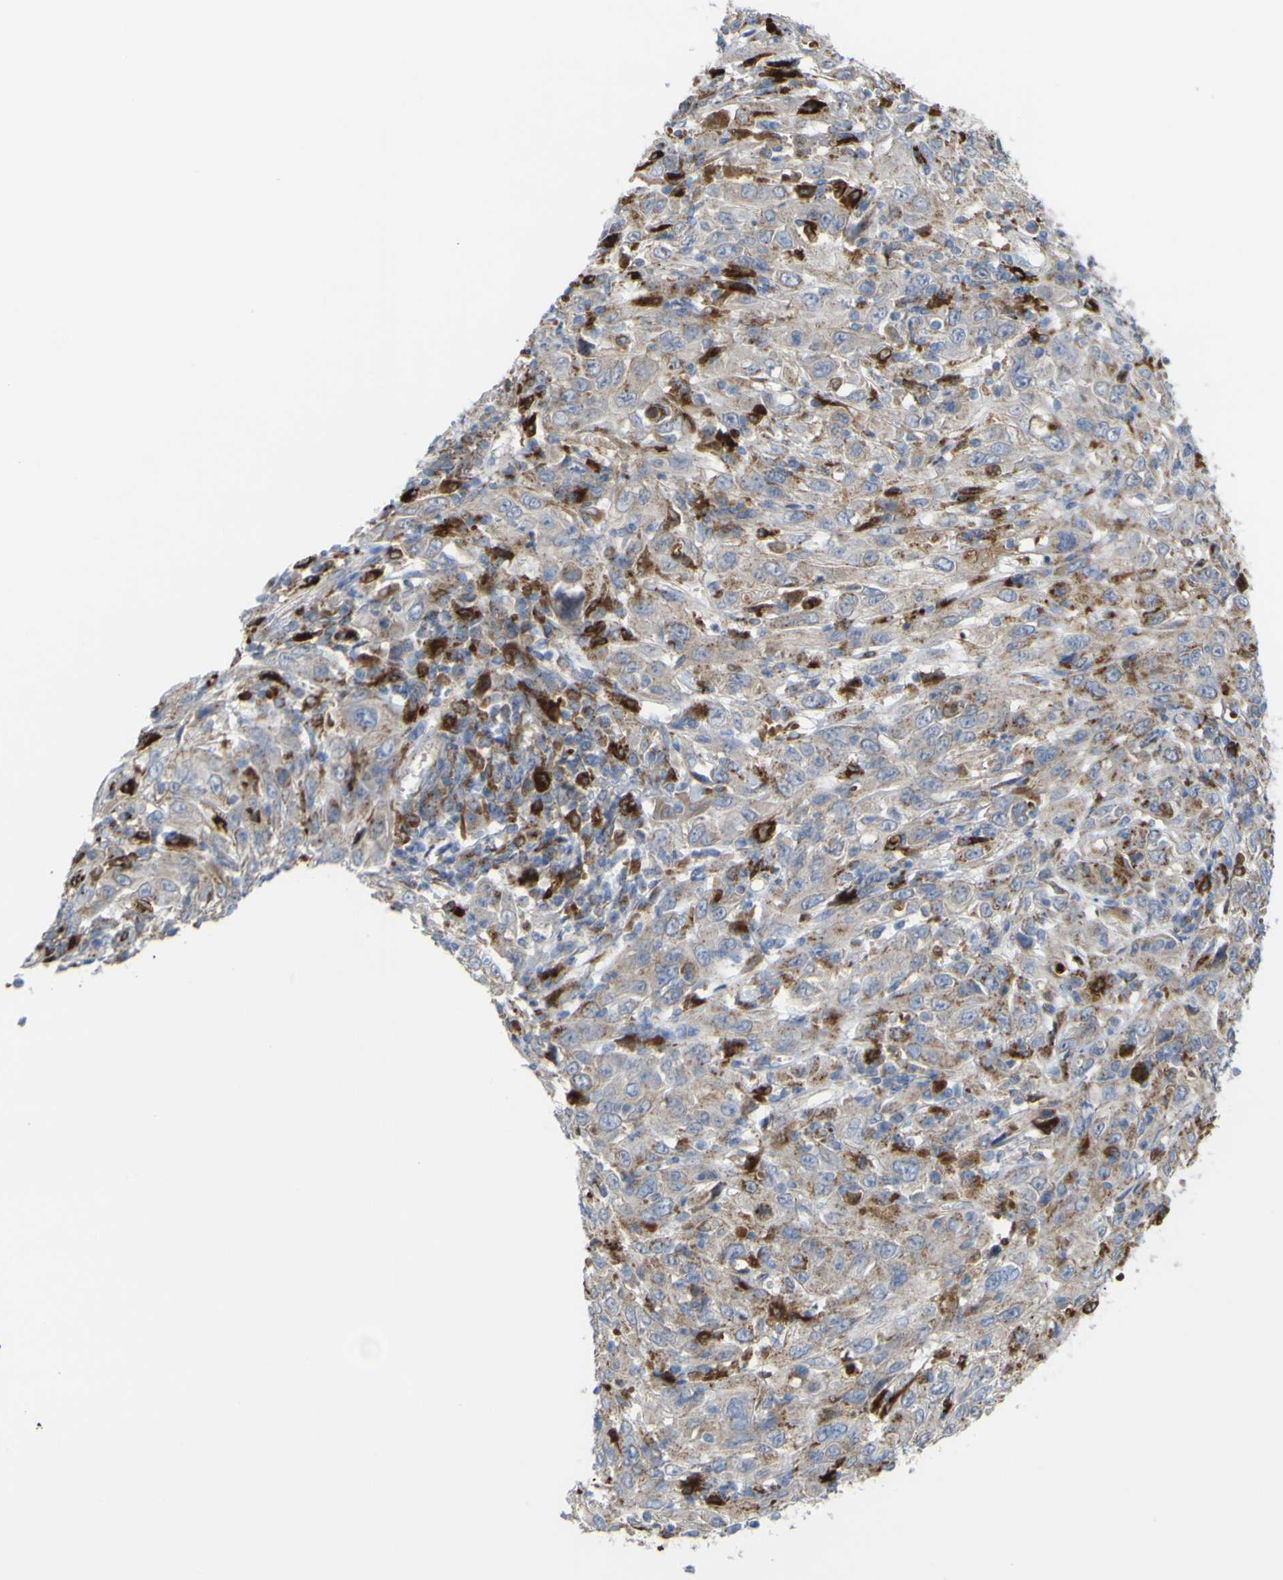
{"staining": {"intensity": "strong", "quantity": "25%-75%", "location": "cytoplasmic/membranous"}, "tissue": "cervical cancer", "cell_type": "Tumor cells", "image_type": "cancer", "snomed": [{"axis": "morphology", "description": "Squamous cell carcinoma, NOS"}, {"axis": "topography", "description": "Cervix"}], "caption": "This histopathology image reveals immunohistochemistry staining of squamous cell carcinoma (cervical), with high strong cytoplasmic/membranous staining in about 25%-75% of tumor cells.", "gene": "PLD3", "patient": {"sex": "female", "age": 46}}